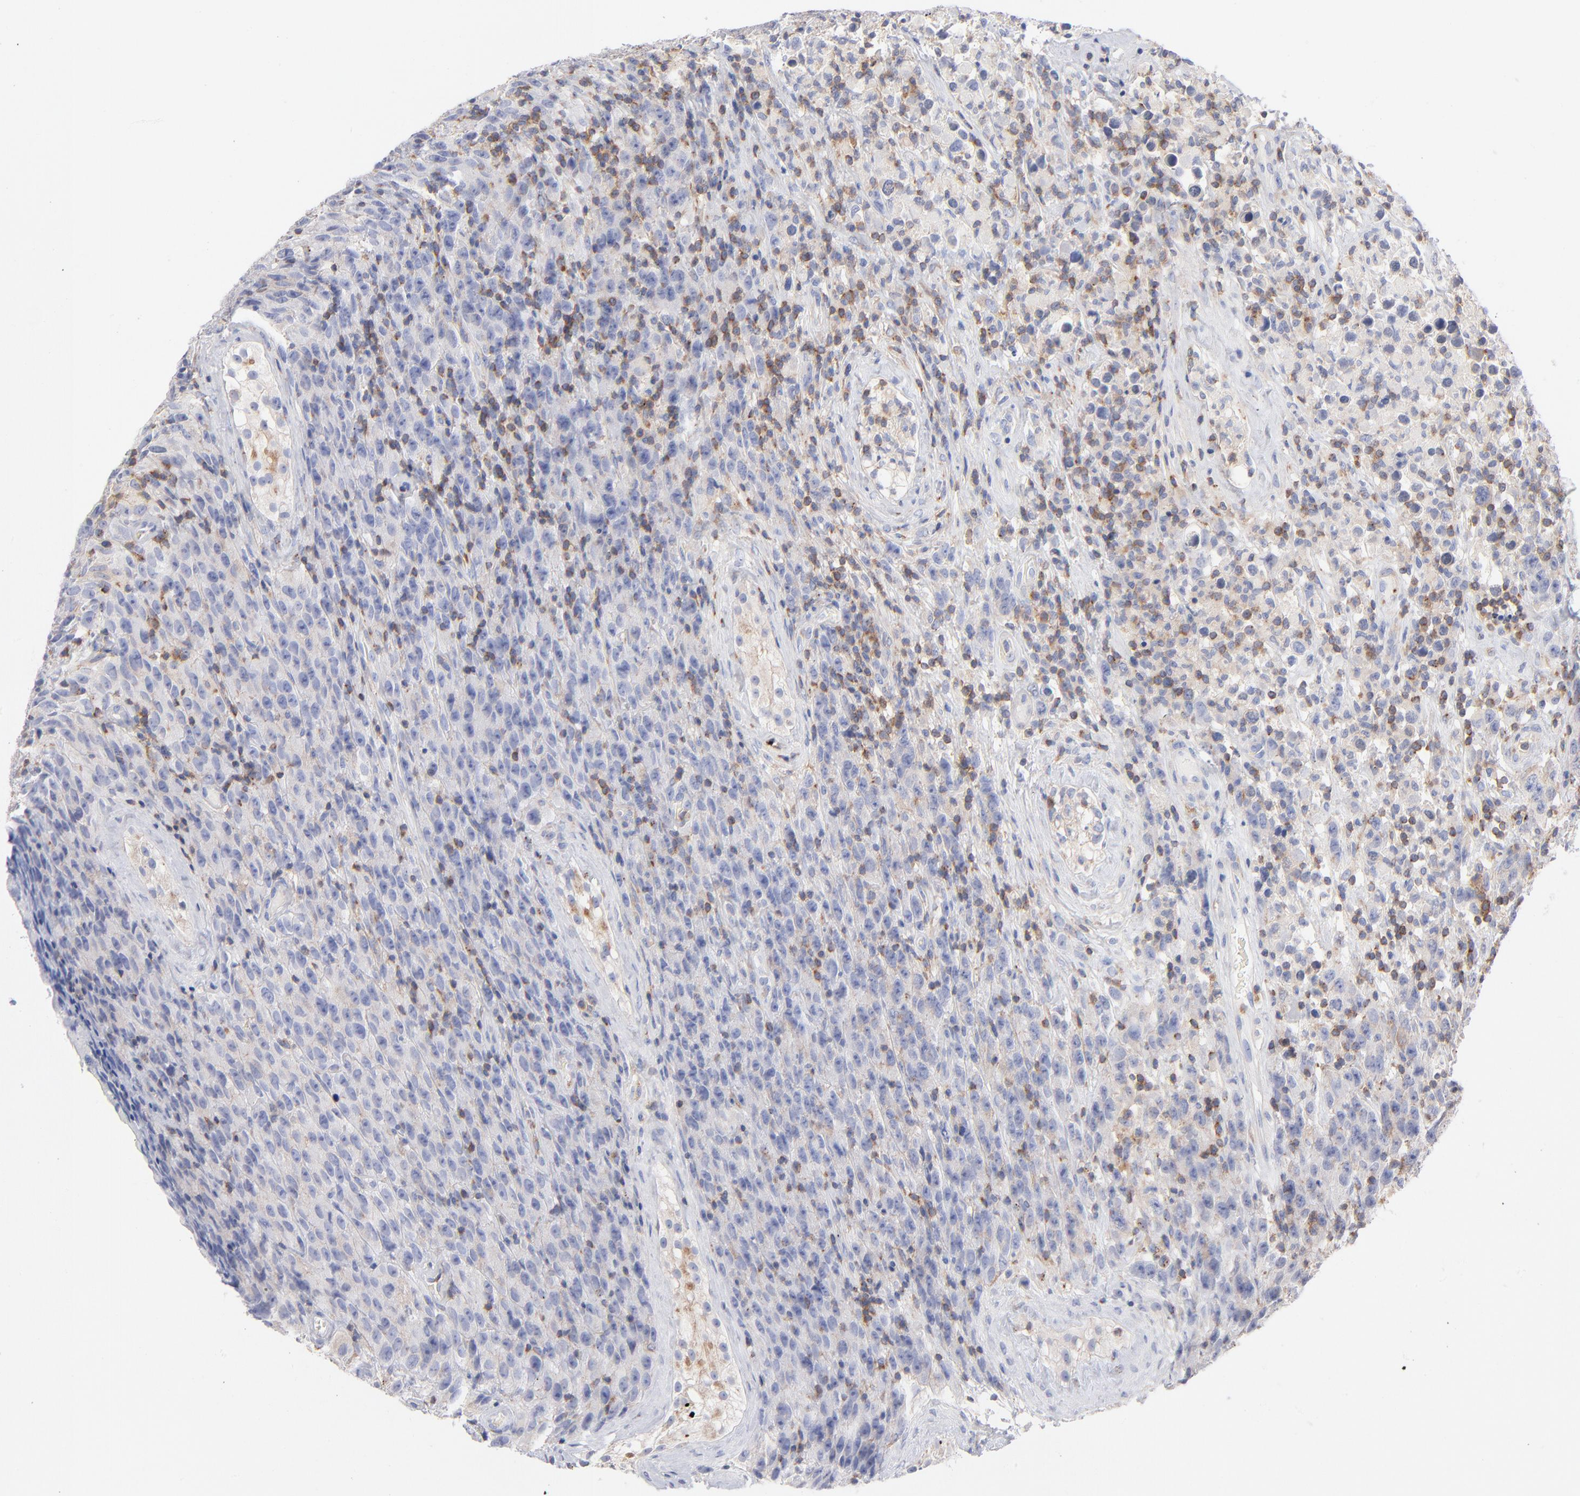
{"staining": {"intensity": "negative", "quantity": "none", "location": "none"}, "tissue": "testis cancer", "cell_type": "Tumor cells", "image_type": "cancer", "snomed": [{"axis": "morphology", "description": "Seminoma, NOS"}, {"axis": "topography", "description": "Testis"}], "caption": "Immunohistochemistry (IHC) micrograph of neoplastic tissue: testis cancer (seminoma) stained with DAB shows no significant protein expression in tumor cells.", "gene": "SEPTIN6", "patient": {"sex": "male", "age": 52}}